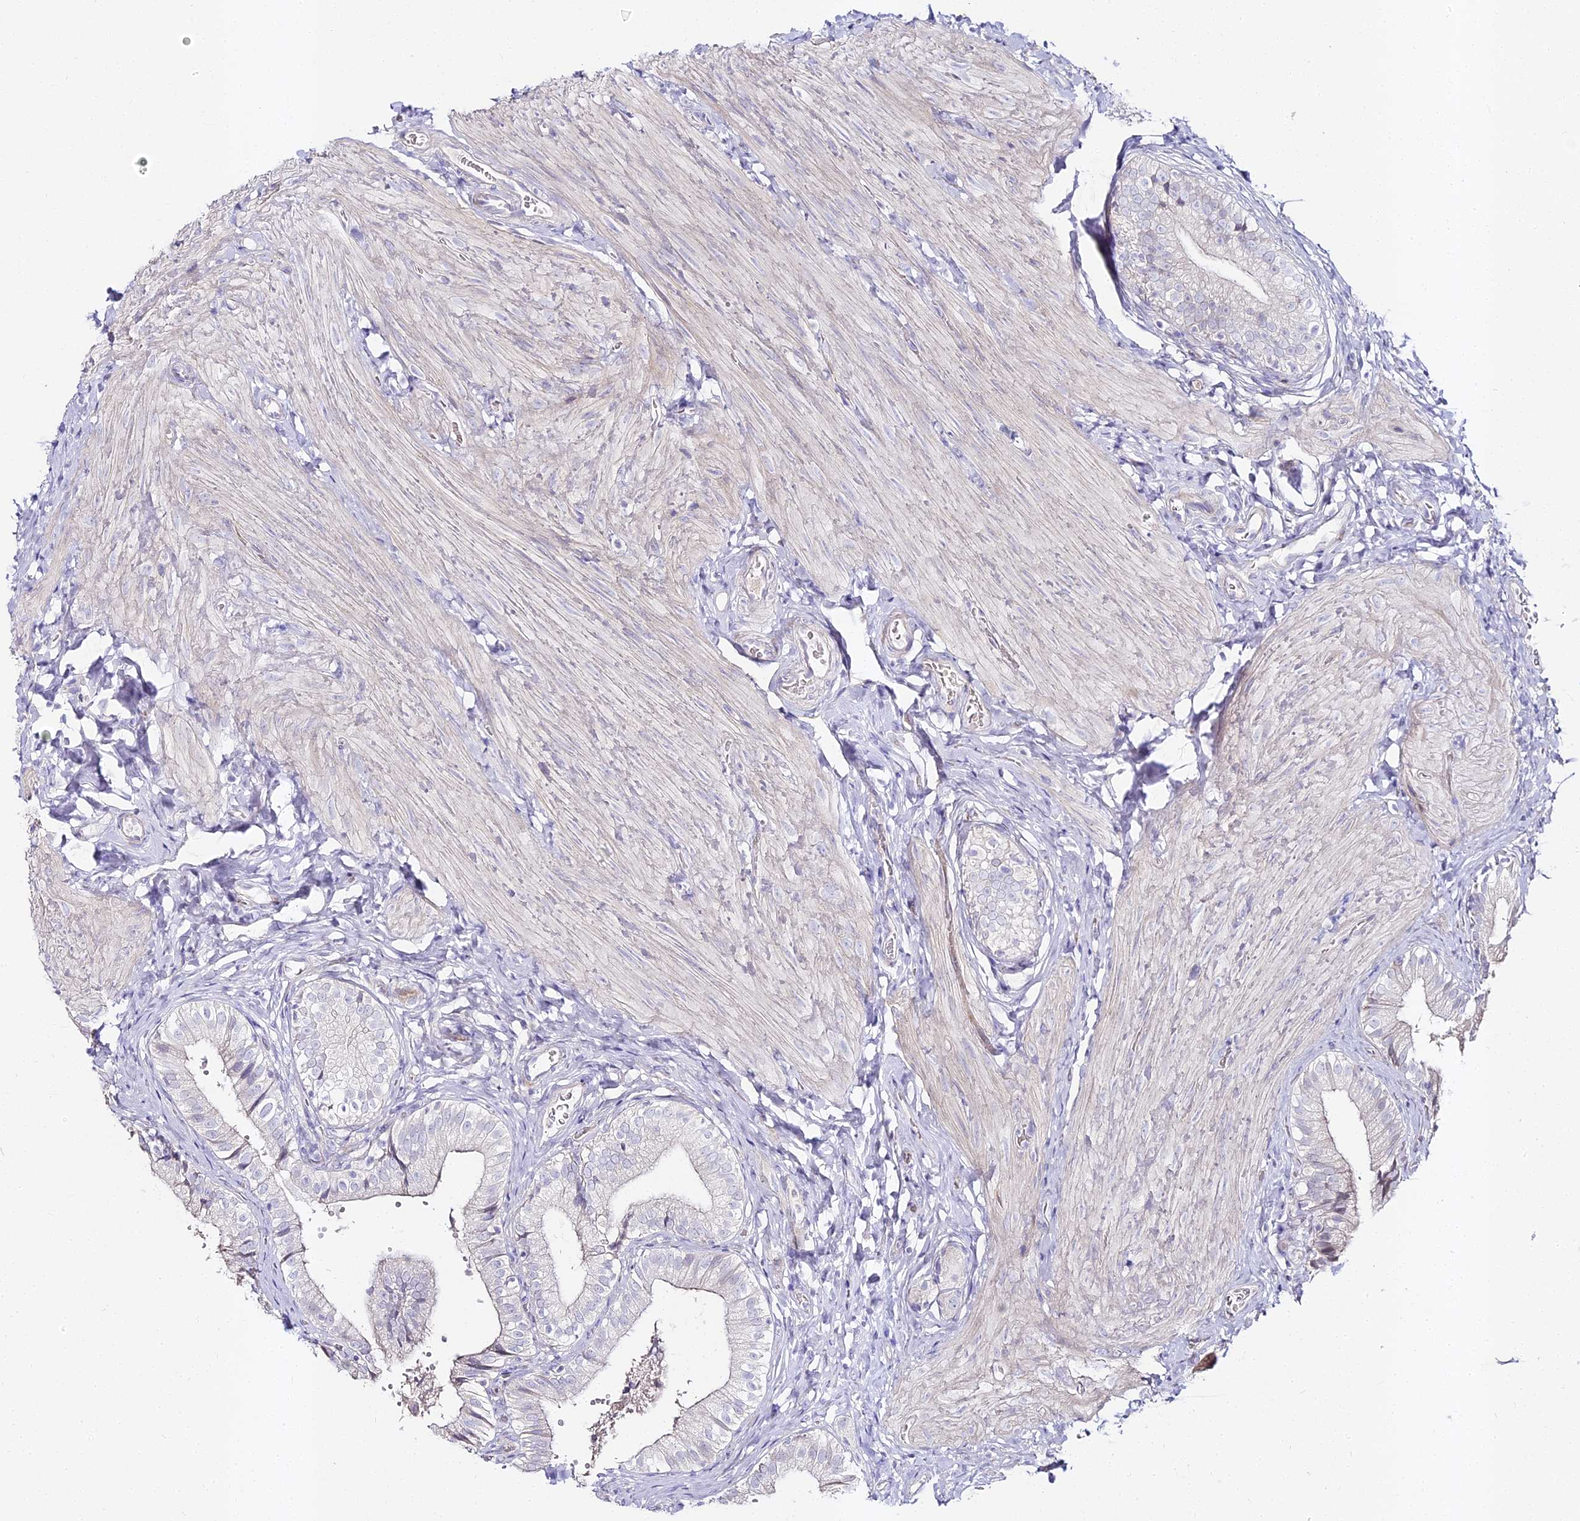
{"staining": {"intensity": "negative", "quantity": "none", "location": "none"}, "tissue": "gallbladder", "cell_type": "Glandular cells", "image_type": "normal", "snomed": [{"axis": "morphology", "description": "Normal tissue, NOS"}, {"axis": "topography", "description": "Gallbladder"}], "caption": "IHC photomicrograph of normal gallbladder: human gallbladder stained with DAB (3,3'-diaminobenzidine) reveals no significant protein expression in glandular cells.", "gene": "ALPG", "patient": {"sex": "female", "age": 47}}